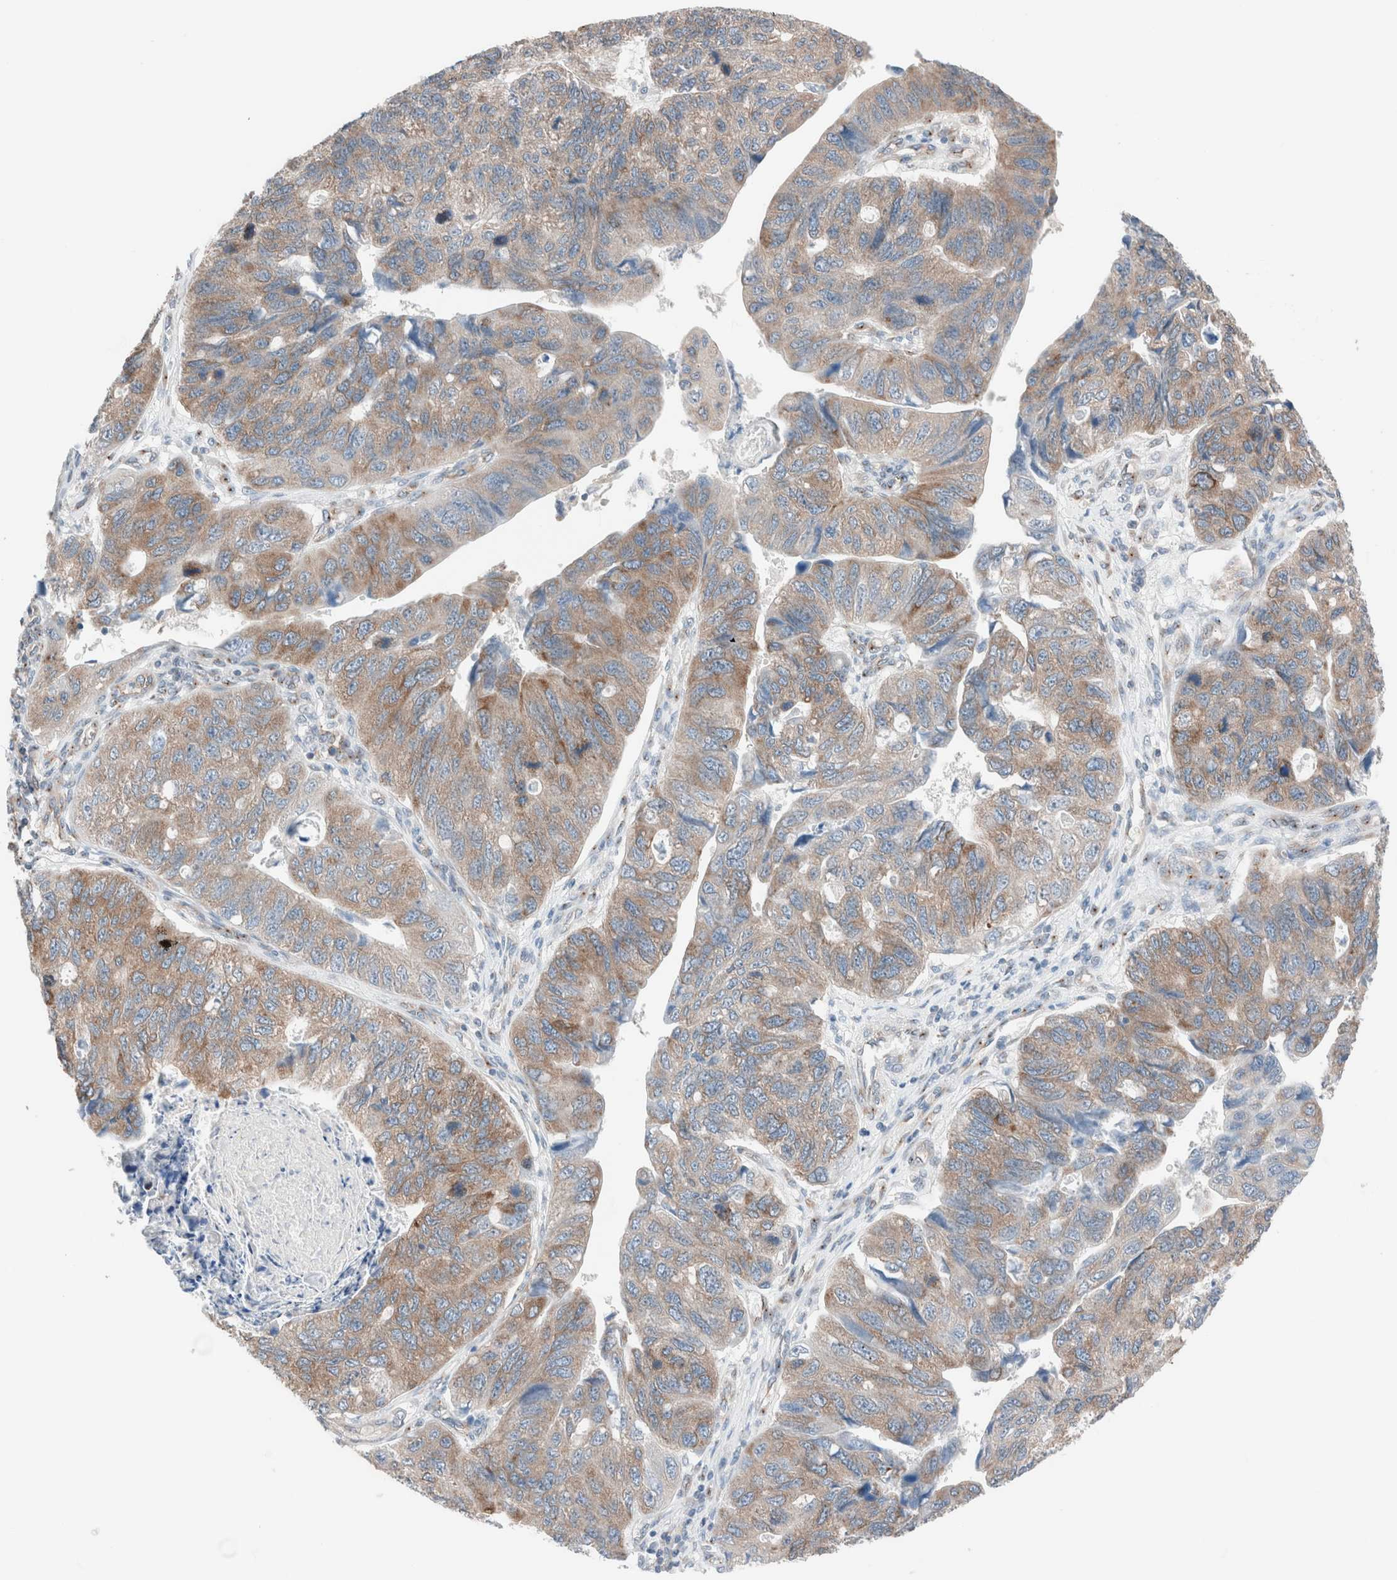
{"staining": {"intensity": "moderate", "quantity": ">75%", "location": "cytoplasmic/membranous"}, "tissue": "stomach cancer", "cell_type": "Tumor cells", "image_type": "cancer", "snomed": [{"axis": "morphology", "description": "Adenocarcinoma, NOS"}, {"axis": "topography", "description": "Stomach"}], "caption": "Protein expression analysis of stomach cancer reveals moderate cytoplasmic/membranous positivity in about >75% of tumor cells.", "gene": "CASC3", "patient": {"sex": "male", "age": 59}}